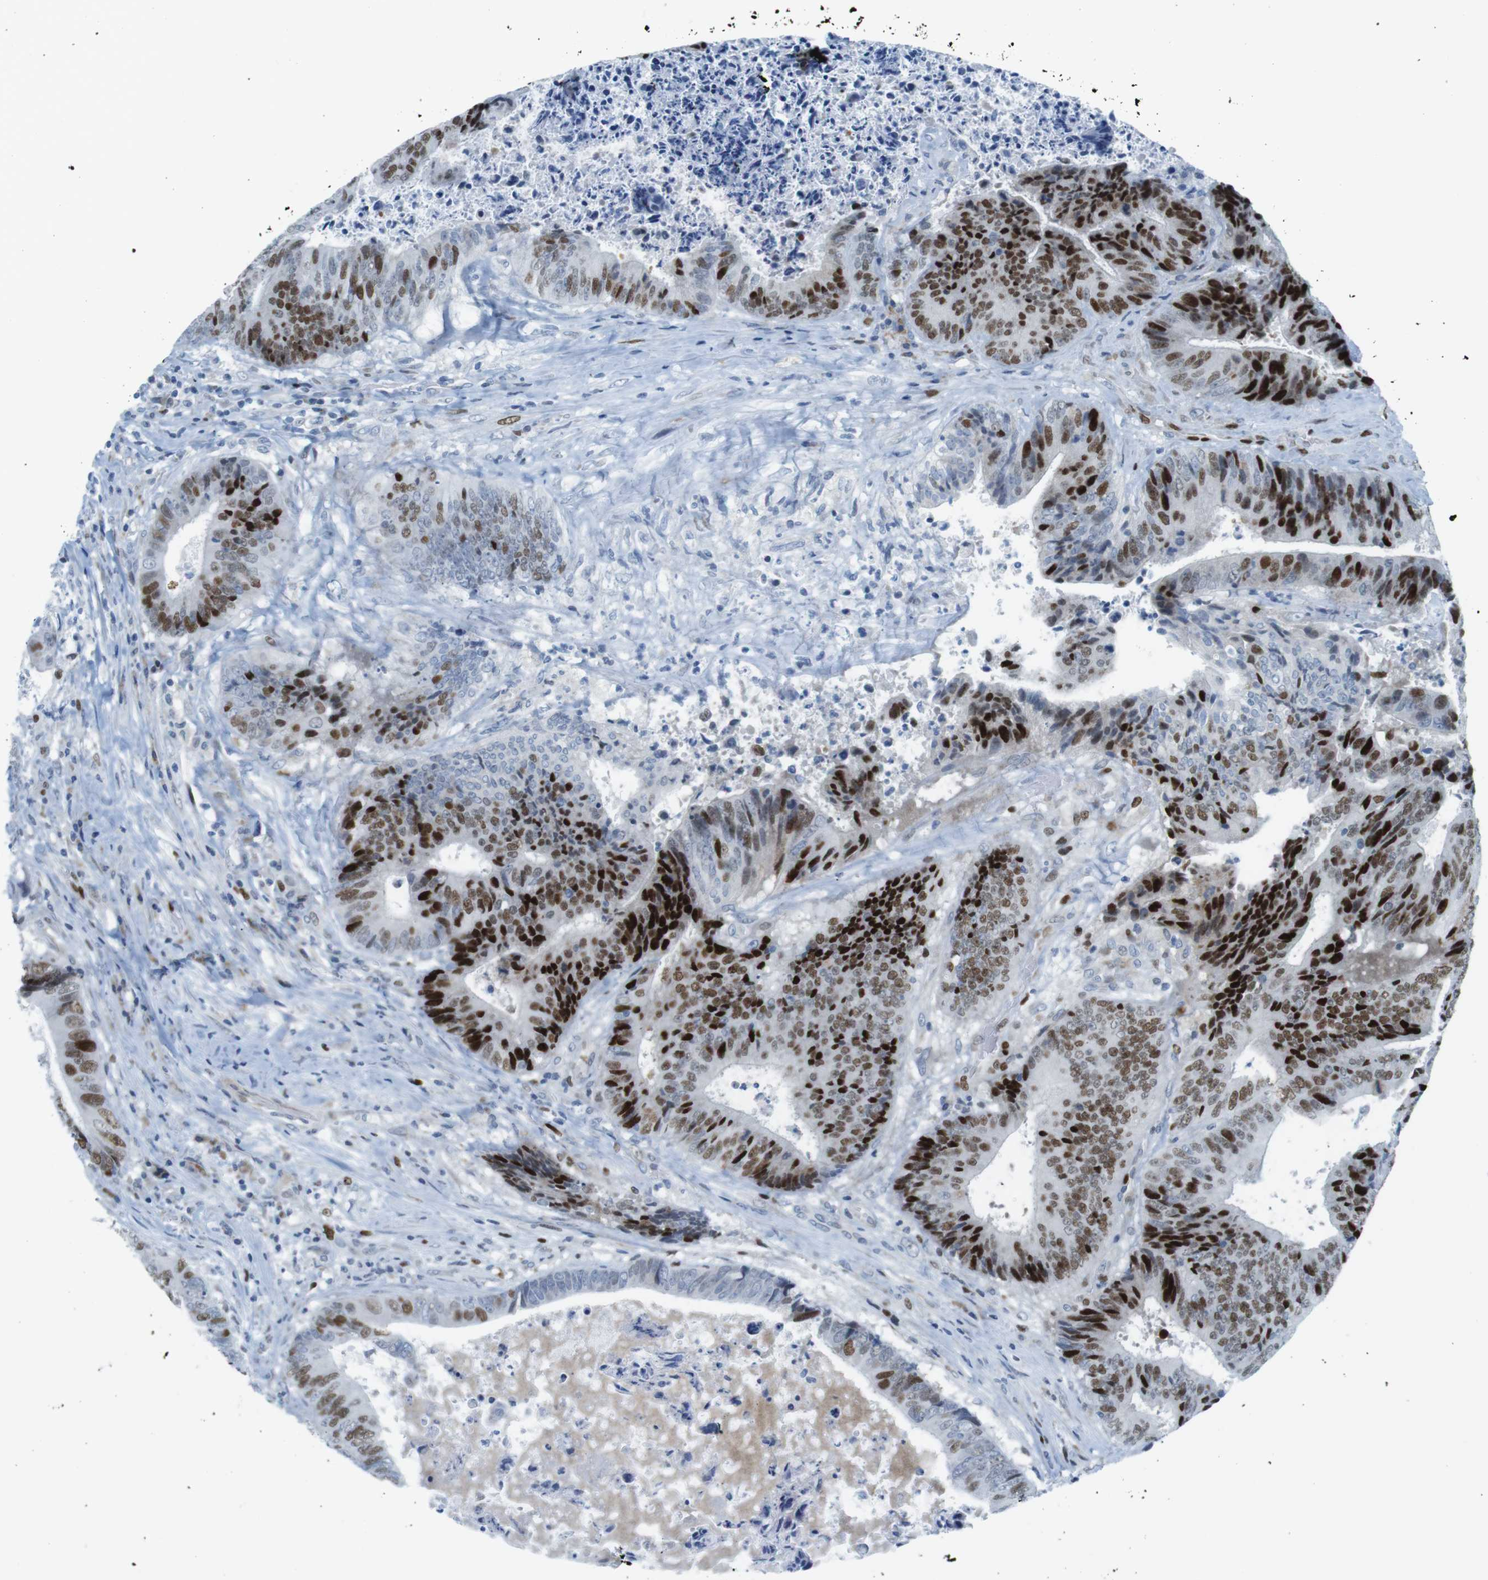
{"staining": {"intensity": "strong", "quantity": ">75%", "location": "nuclear"}, "tissue": "colorectal cancer", "cell_type": "Tumor cells", "image_type": "cancer", "snomed": [{"axis": "morphology", "description": "Adenocarcinoma, NOS"}, {"axis": "topography", "description": "Rectum"}], "caption": "Protein expression analysis of human adenocarcinoma (colorectal) reveals strong nuclear expression in about >75% of tumor cells. (Brightfield microscopy of DAB IHC at high magnification).", "gene": "CHAF1A", "patient": {"sex": "male", "age": 72}}